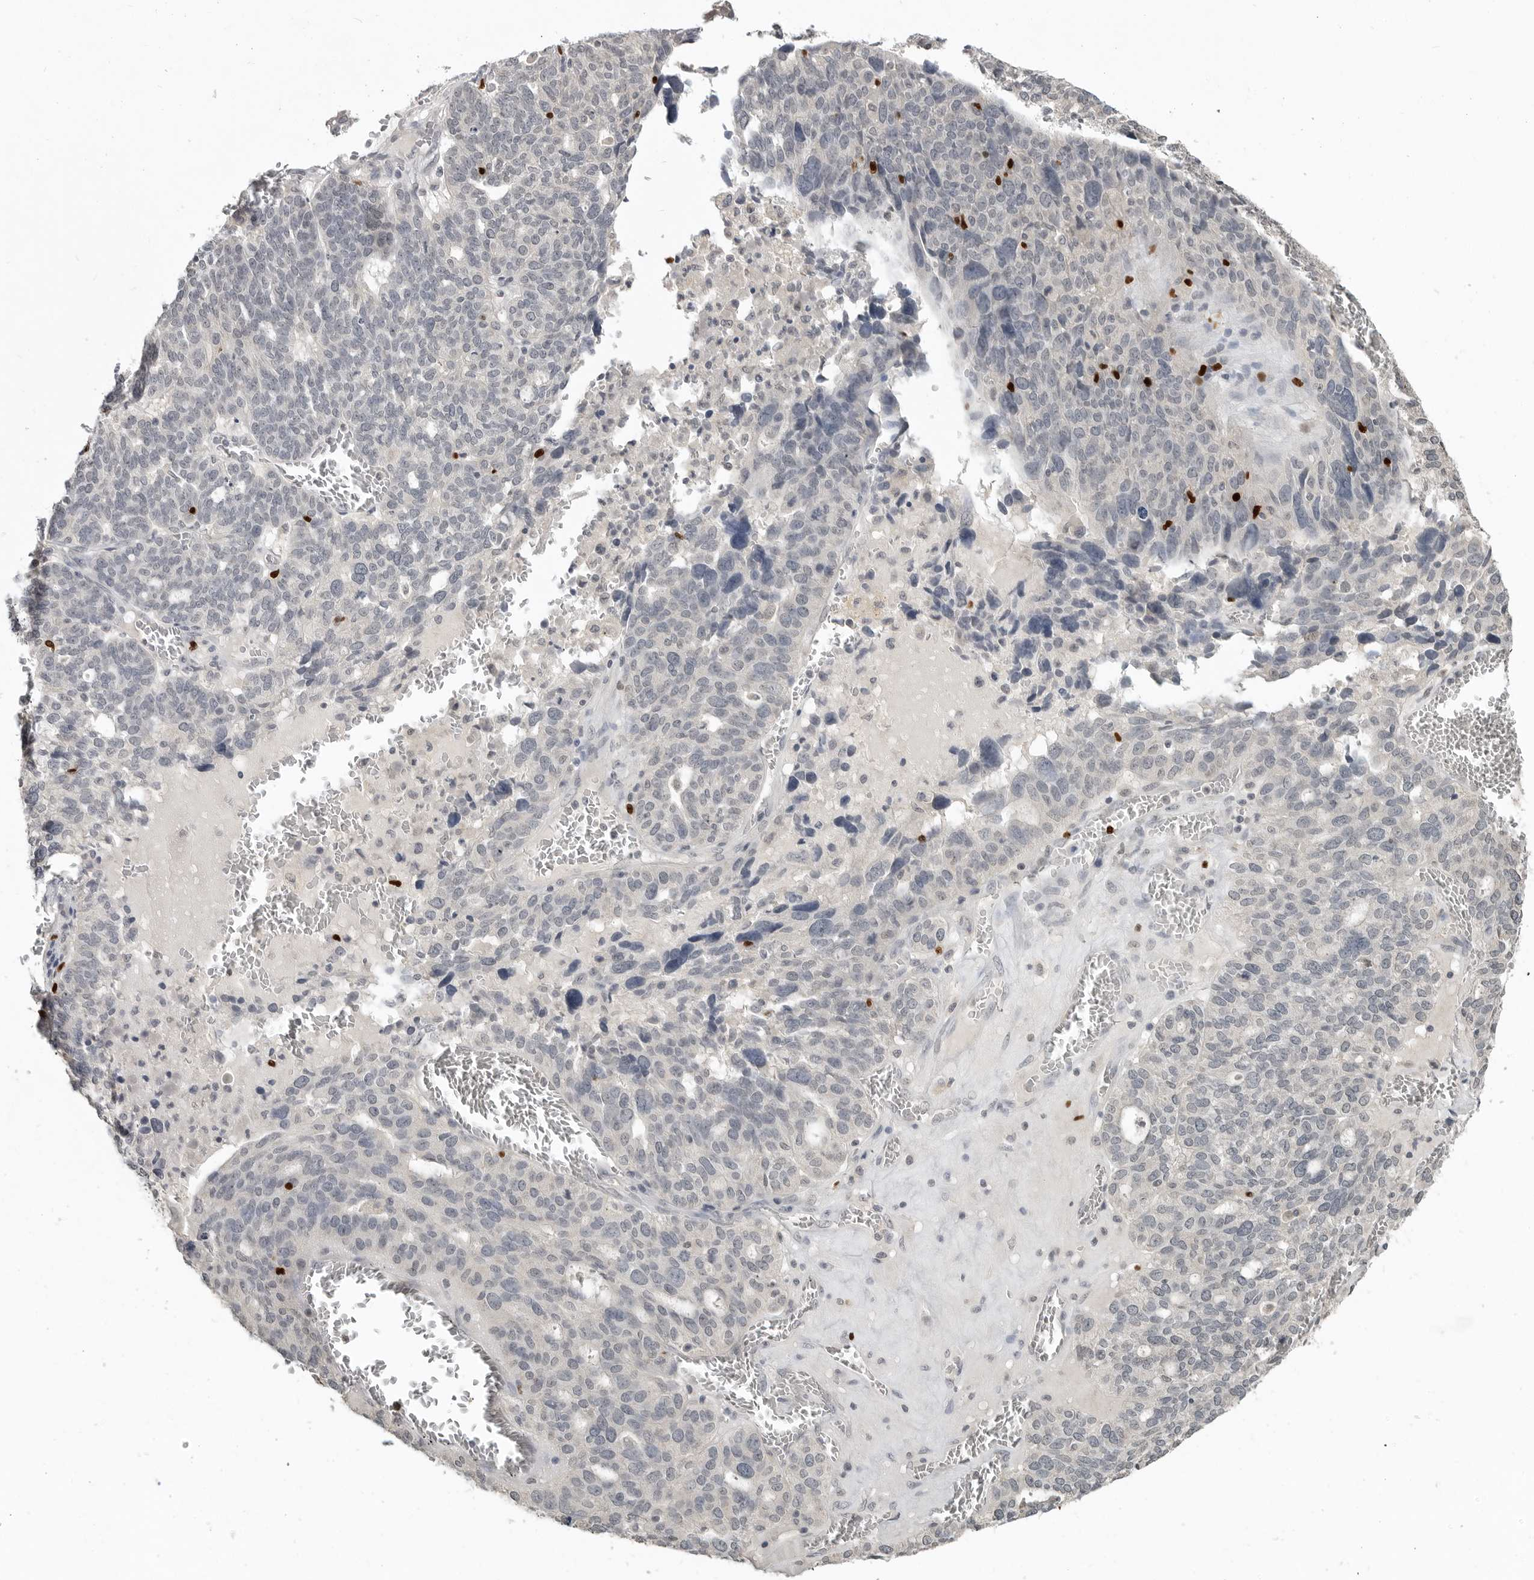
{"staining": {"intensity": "negative", "quantity": "none", "location": "none"}, "tissue": "ovarian cancer", "cell_type": "Tumor cells", "image_type": "cancer", "snomed": [{"axis": "morphology", "description": "Cystadenocarcinoma, serous, NOS"}, {"axis": "topography", "description": "Ovary"}], "caption": "Ovarian cancer (serous cystadenocarcinoma) was stained to show a protein in brown. There is no significant expression in tumor cells.", "gene": "FOXP3", "patient": {"sex": "female", "age": 59}}